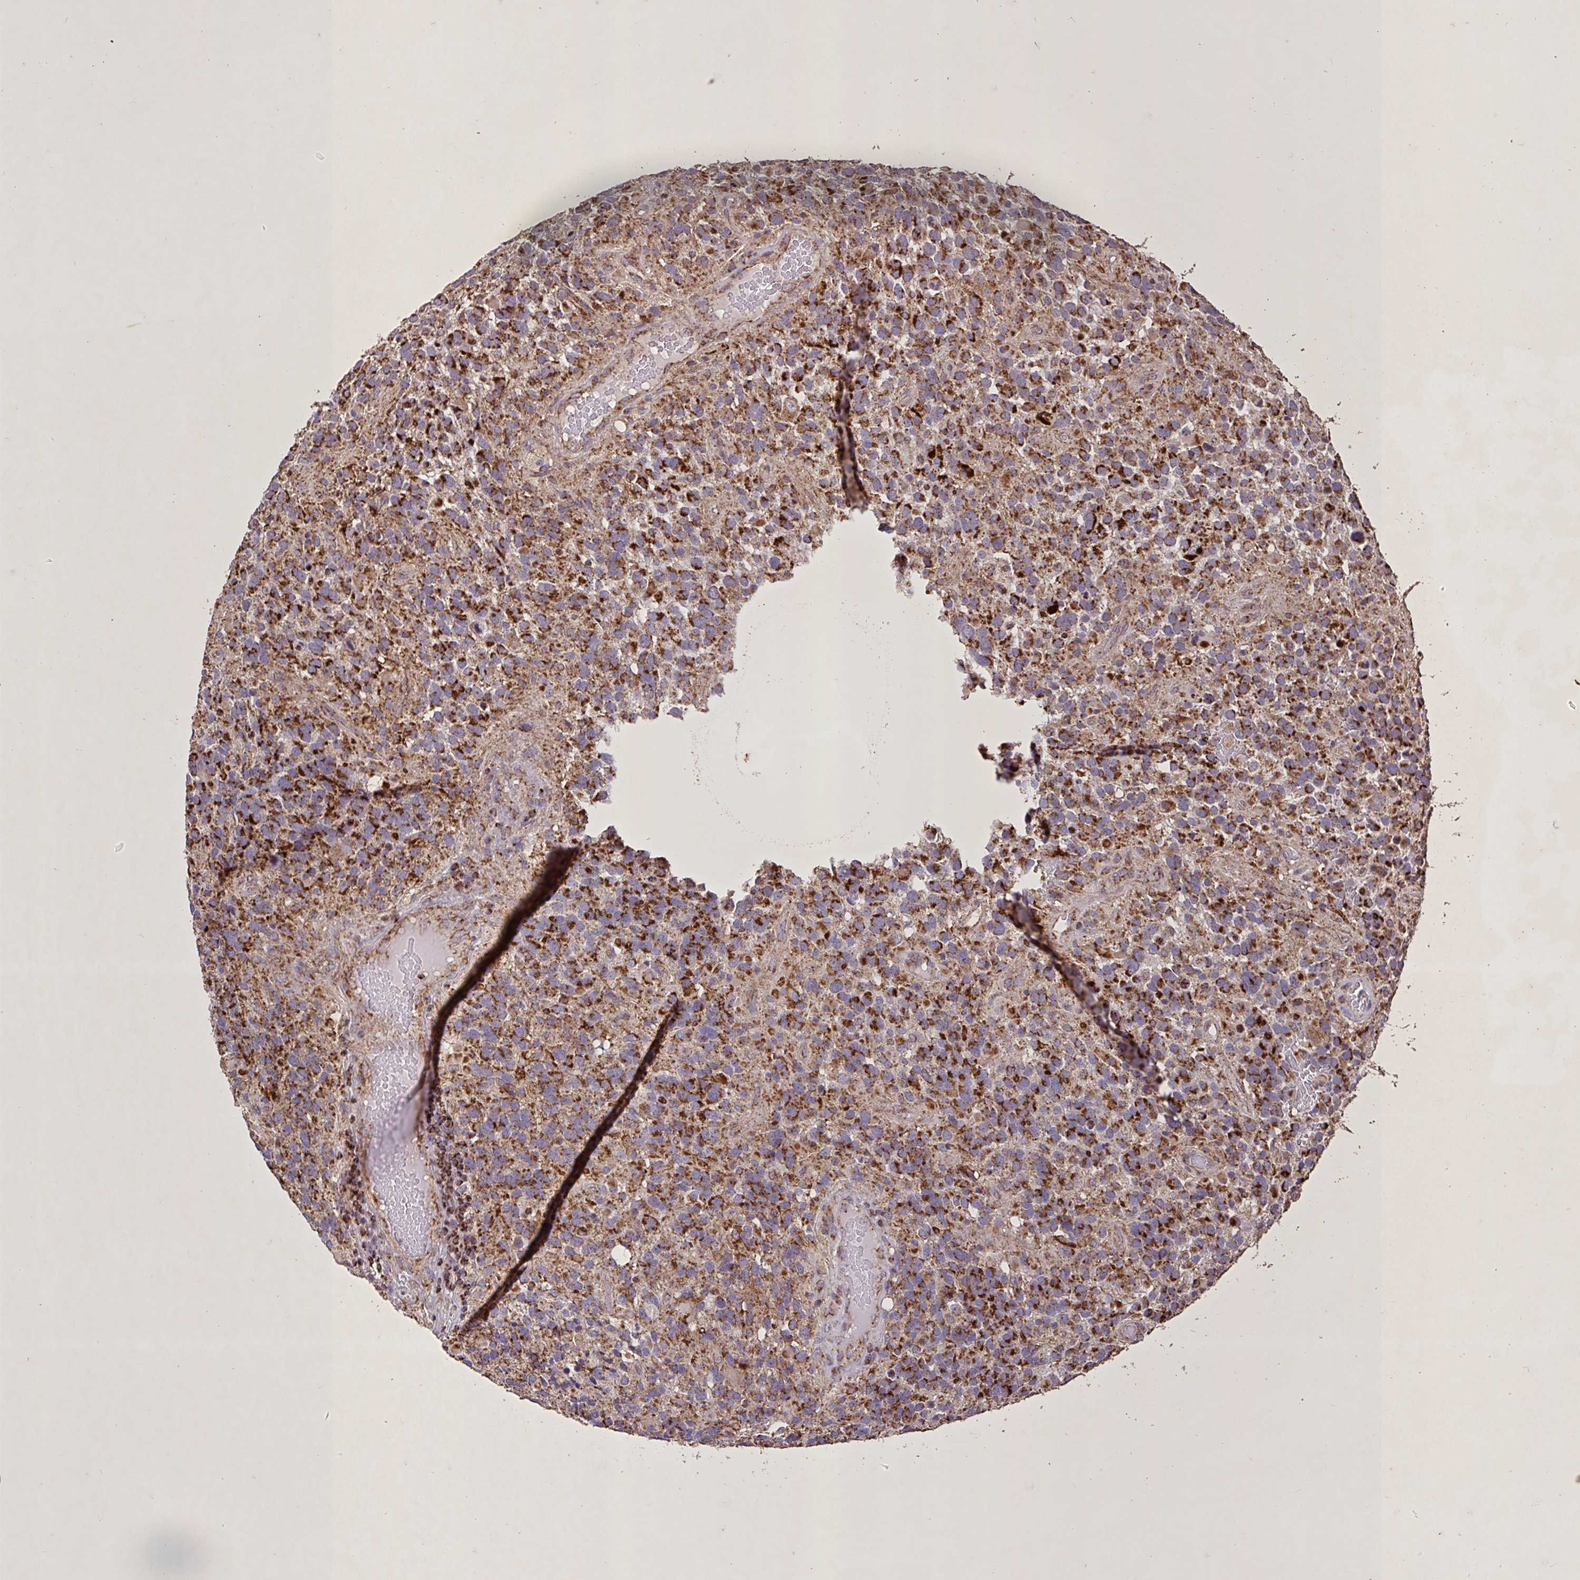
{"staining": {"intensity": "strong", "quantity": ">75%", "location": "cytoplasmic/membranous"}, "tissue": "glioma", "cell_type": "Tumor cells", "image_type": "cancer", "snomed": [{"axis": "morphology", "description": "Glioma, malignant, High grade"}, {"axis": "topography", "description": "Brain"}], "caption": "Approximately >75% of tumor cells in human glioma demonstrate strong cytoplasmic/membranous protein expression as visualized by brown immunohistochemical staining.", "gene": "AGK", "patient": {"sex": "female", "age": 40}}